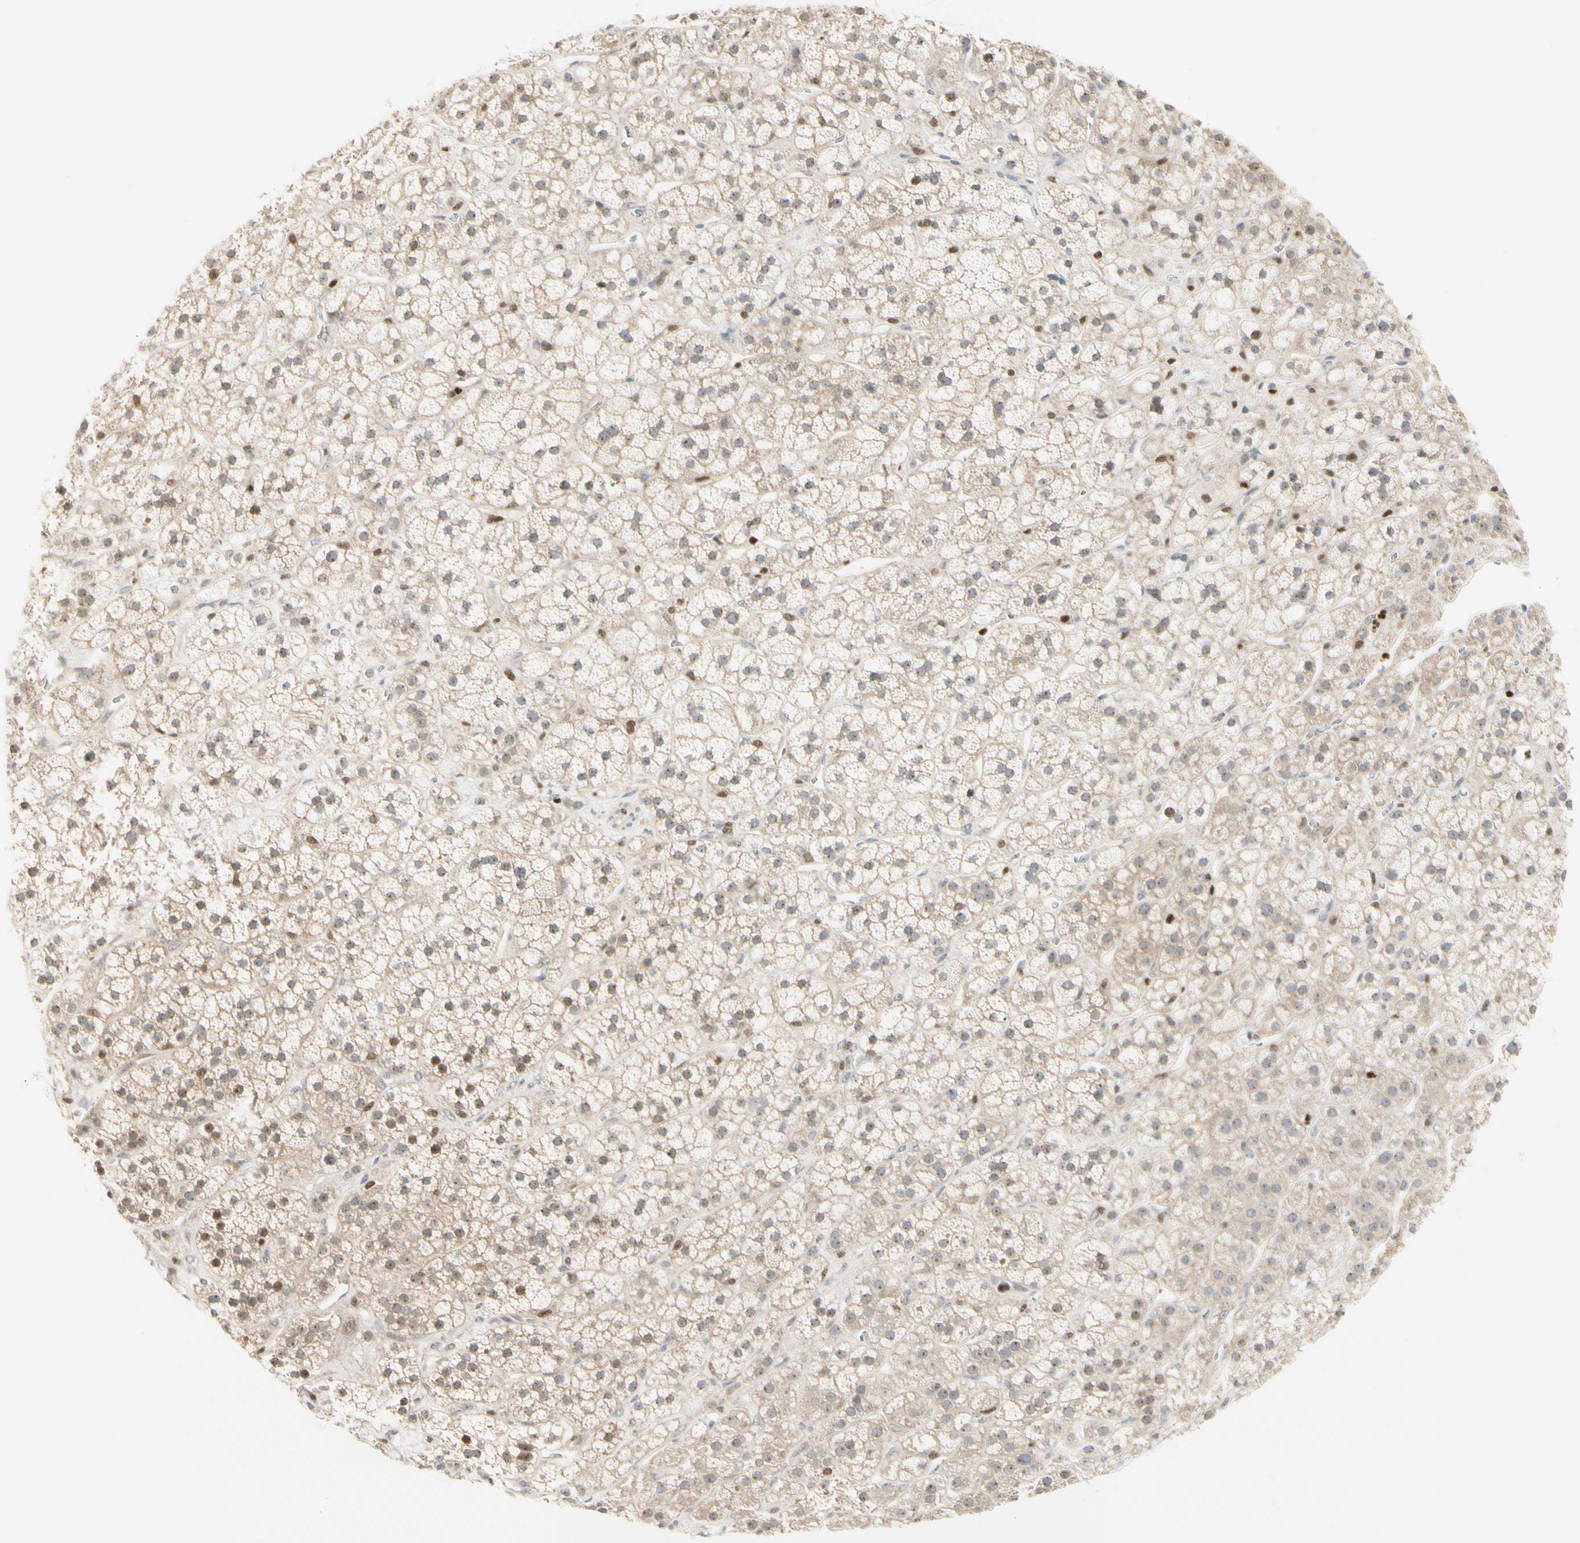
{"staining": {"intensity": "weak", "quantity": ">75%", "location": "cytoplasmic/membranous"}, "tissue": "adrenal gland", "cell_type": "Glandular cells", "image_type": "normal", "snomed": [{"axis": "morphology", "description": "Normal tissue, NOS"}, {"axis": "topography", "description": "Adrenal gland"}], "caption": "This is a photomicrograph of IHC staining of normal adrenal gland, which shows weak staining in the cytoplasmic/membranous of glandular cells.", "gene": "NFYA", "patient": {"sex": "male", "age": 56}}